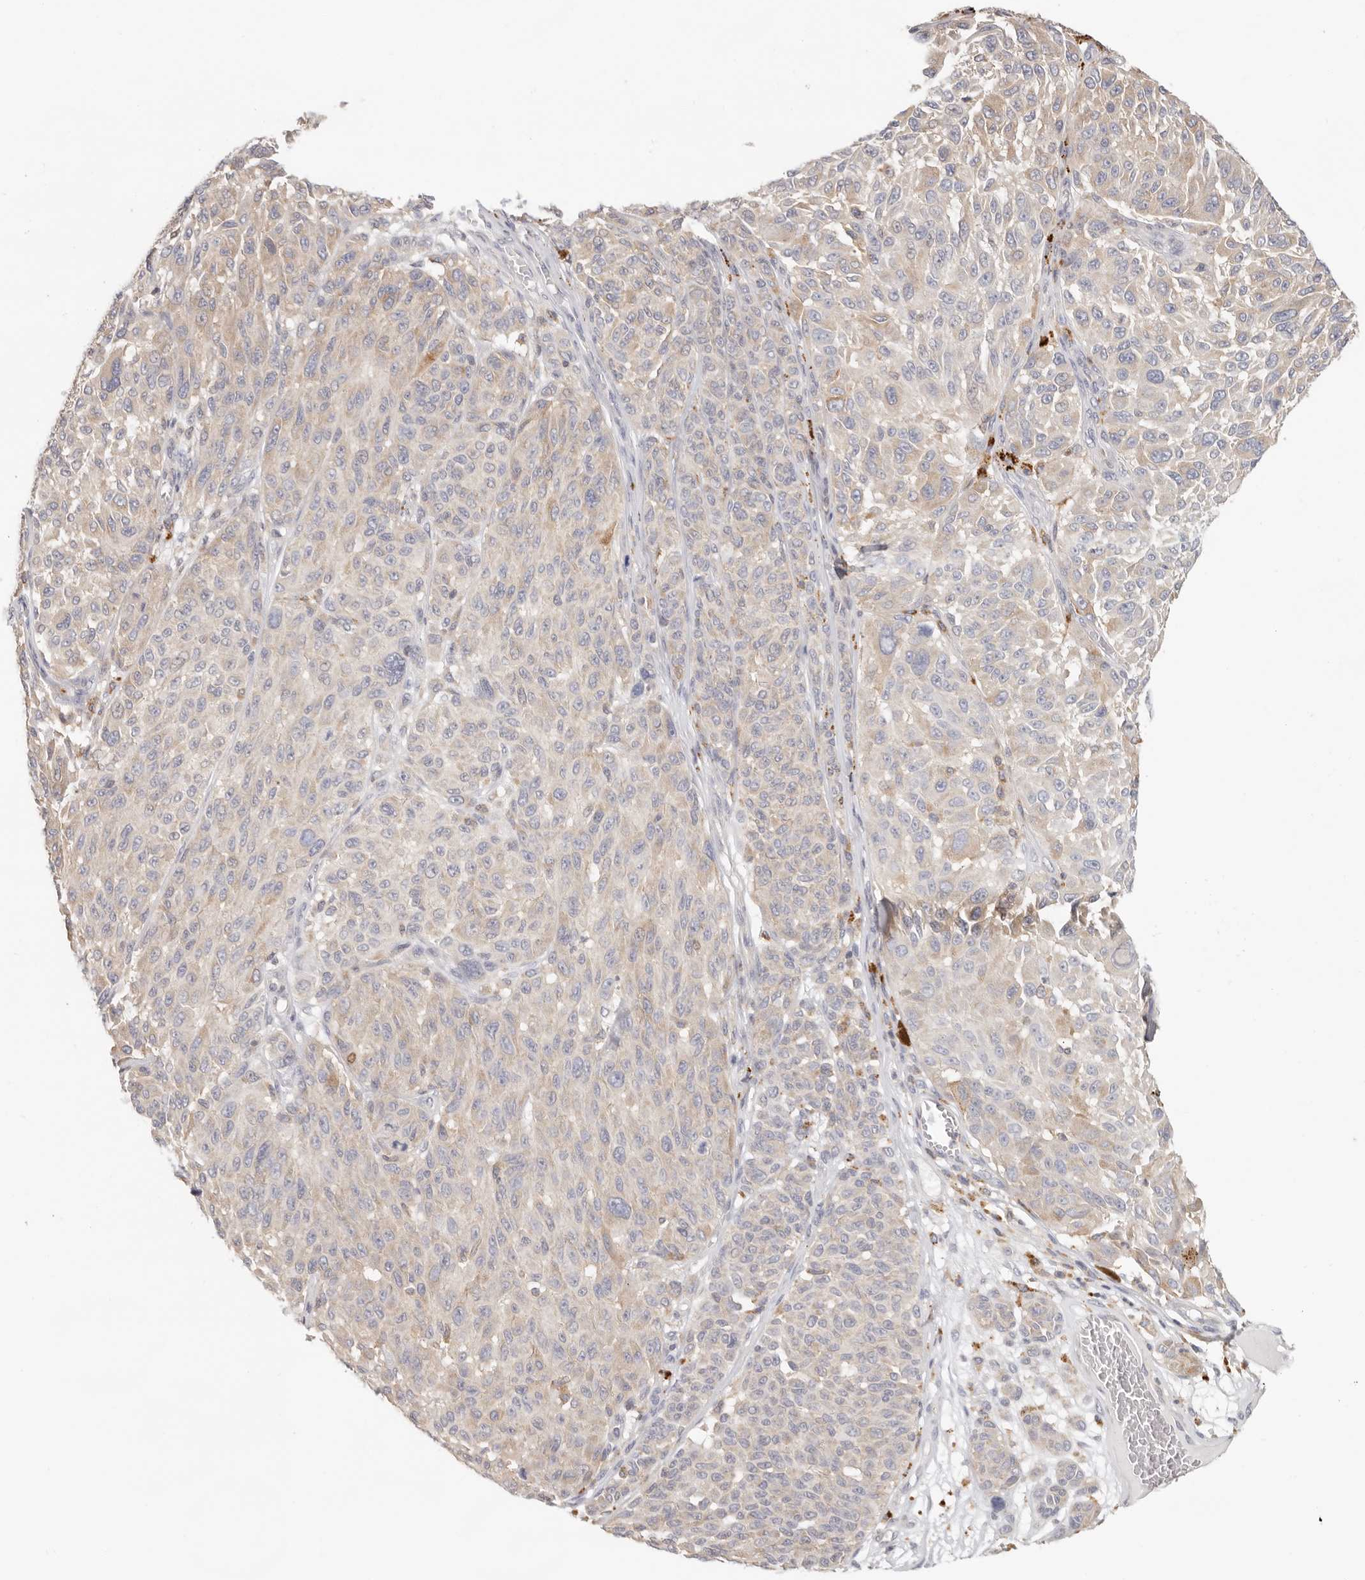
{"staining": {"intensity": "negative", "quantity": "none", "location": "none"}, "tissue": "melanoma", "cell_type": "Tumor cells", "image_type": "cancer", "snomed": [{"axis": "morphology", "description": "Malignant melanoma, NOS"}, {"axis": "topography", "description": "Skin"}], "caption": "A high-resolution micrograph shows immunohistochemistry (IHC) staining of malignant melanoma, which reveals no significant positivity in tumor cells.", "gene": "ANXA9", "patient": {"sex": "male", "age": 83}}